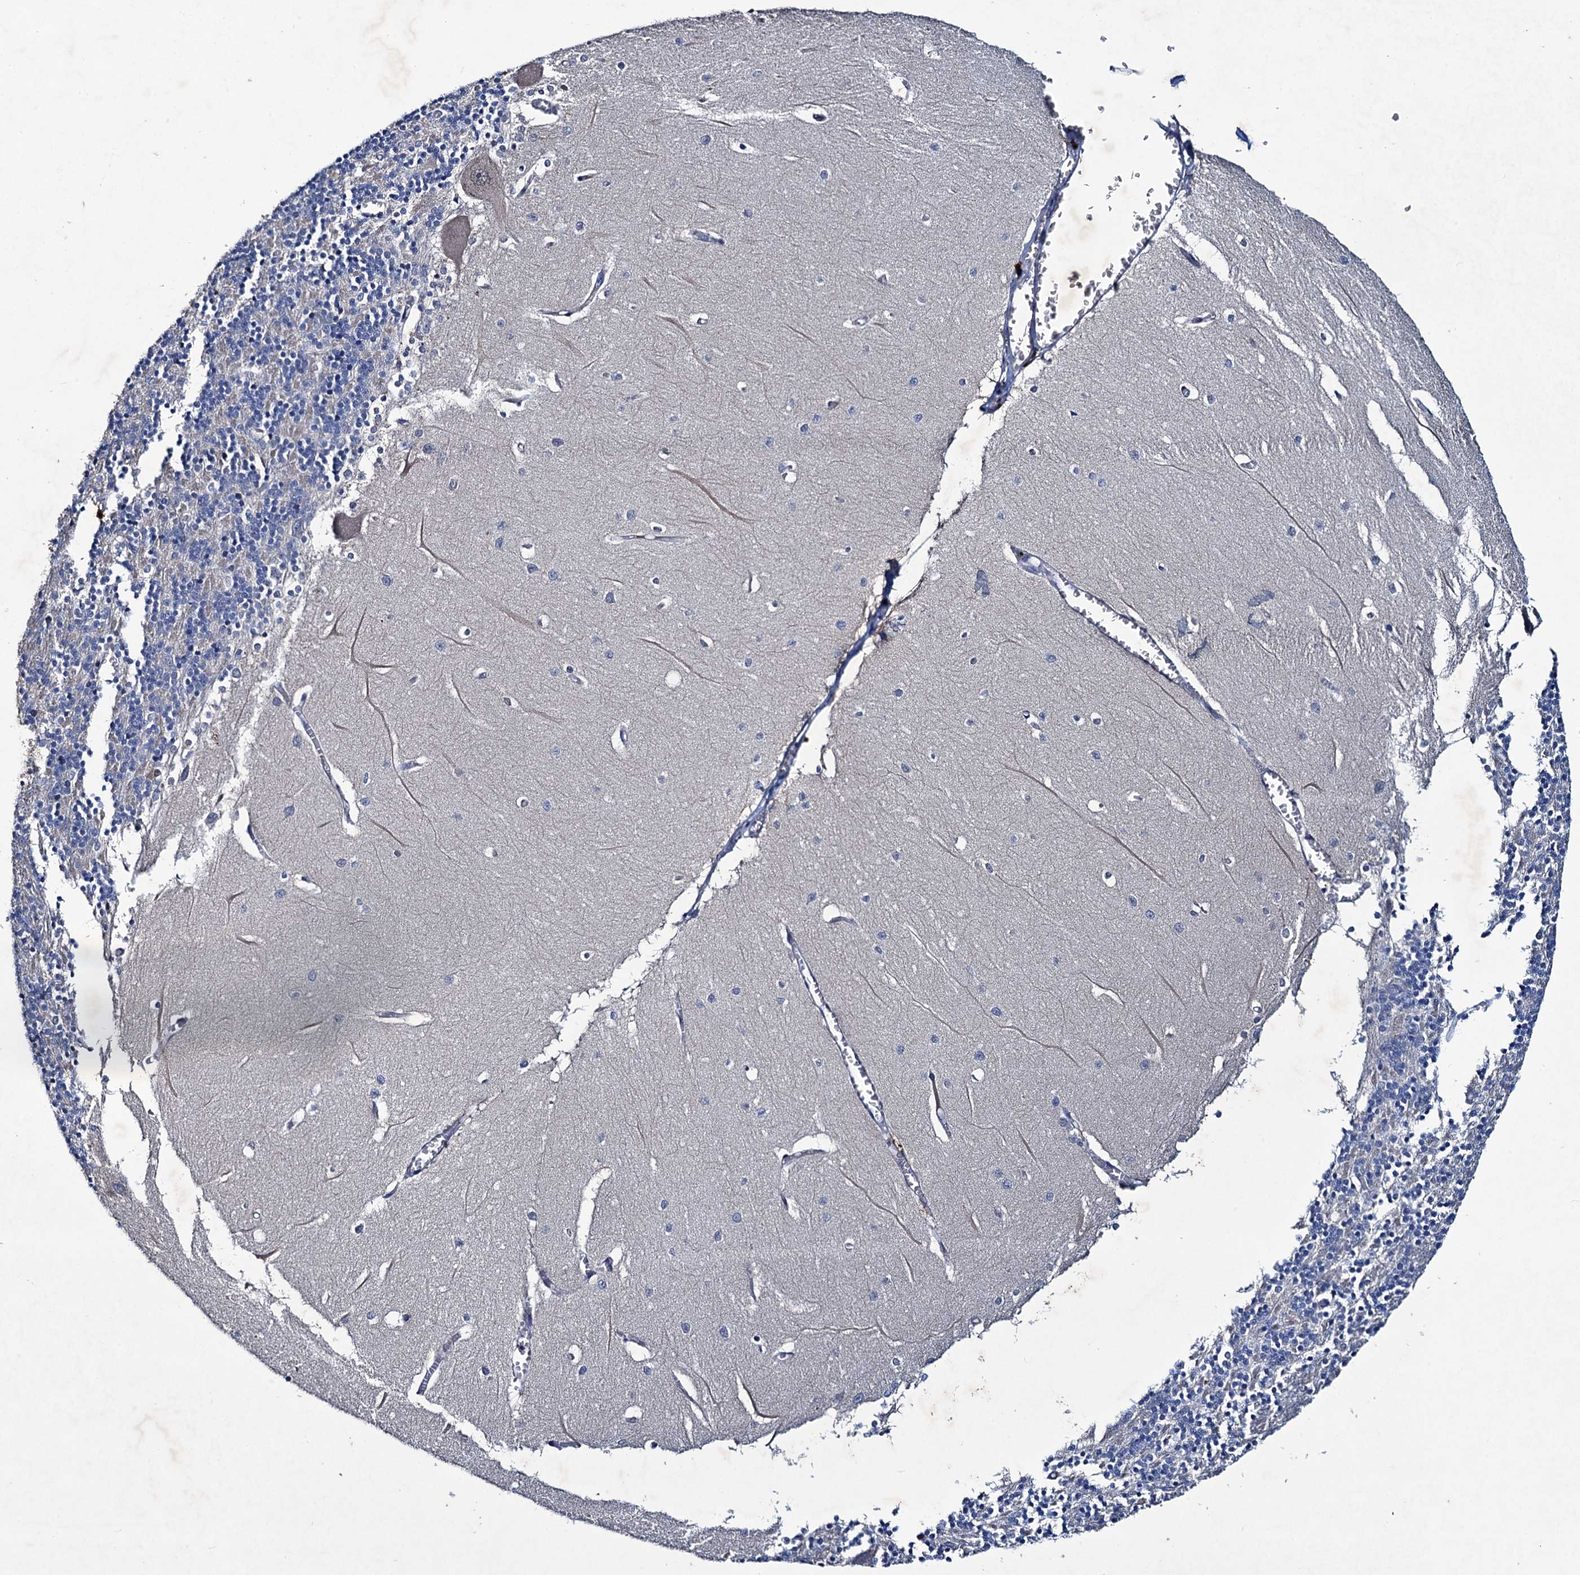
{"staining": {"intensity": "negative", "quantity": "none", "location": "none"}, "tissue": "cerebellum", "cell_type": "Cells in granular layer", "image_type": "normal", "snomed": [{"axis": "morphology", "description": "Normal tissue, NOS"}, {"axis": "topography", "description": "Cerebellum"}], "caption": "DAB immunohistochemical staining of unremarkable human cerebellum demonstrates no significant staining in cells in granular layer.", "gene": "RTKN2", "patient": {"sex": "male", "age": 37}}